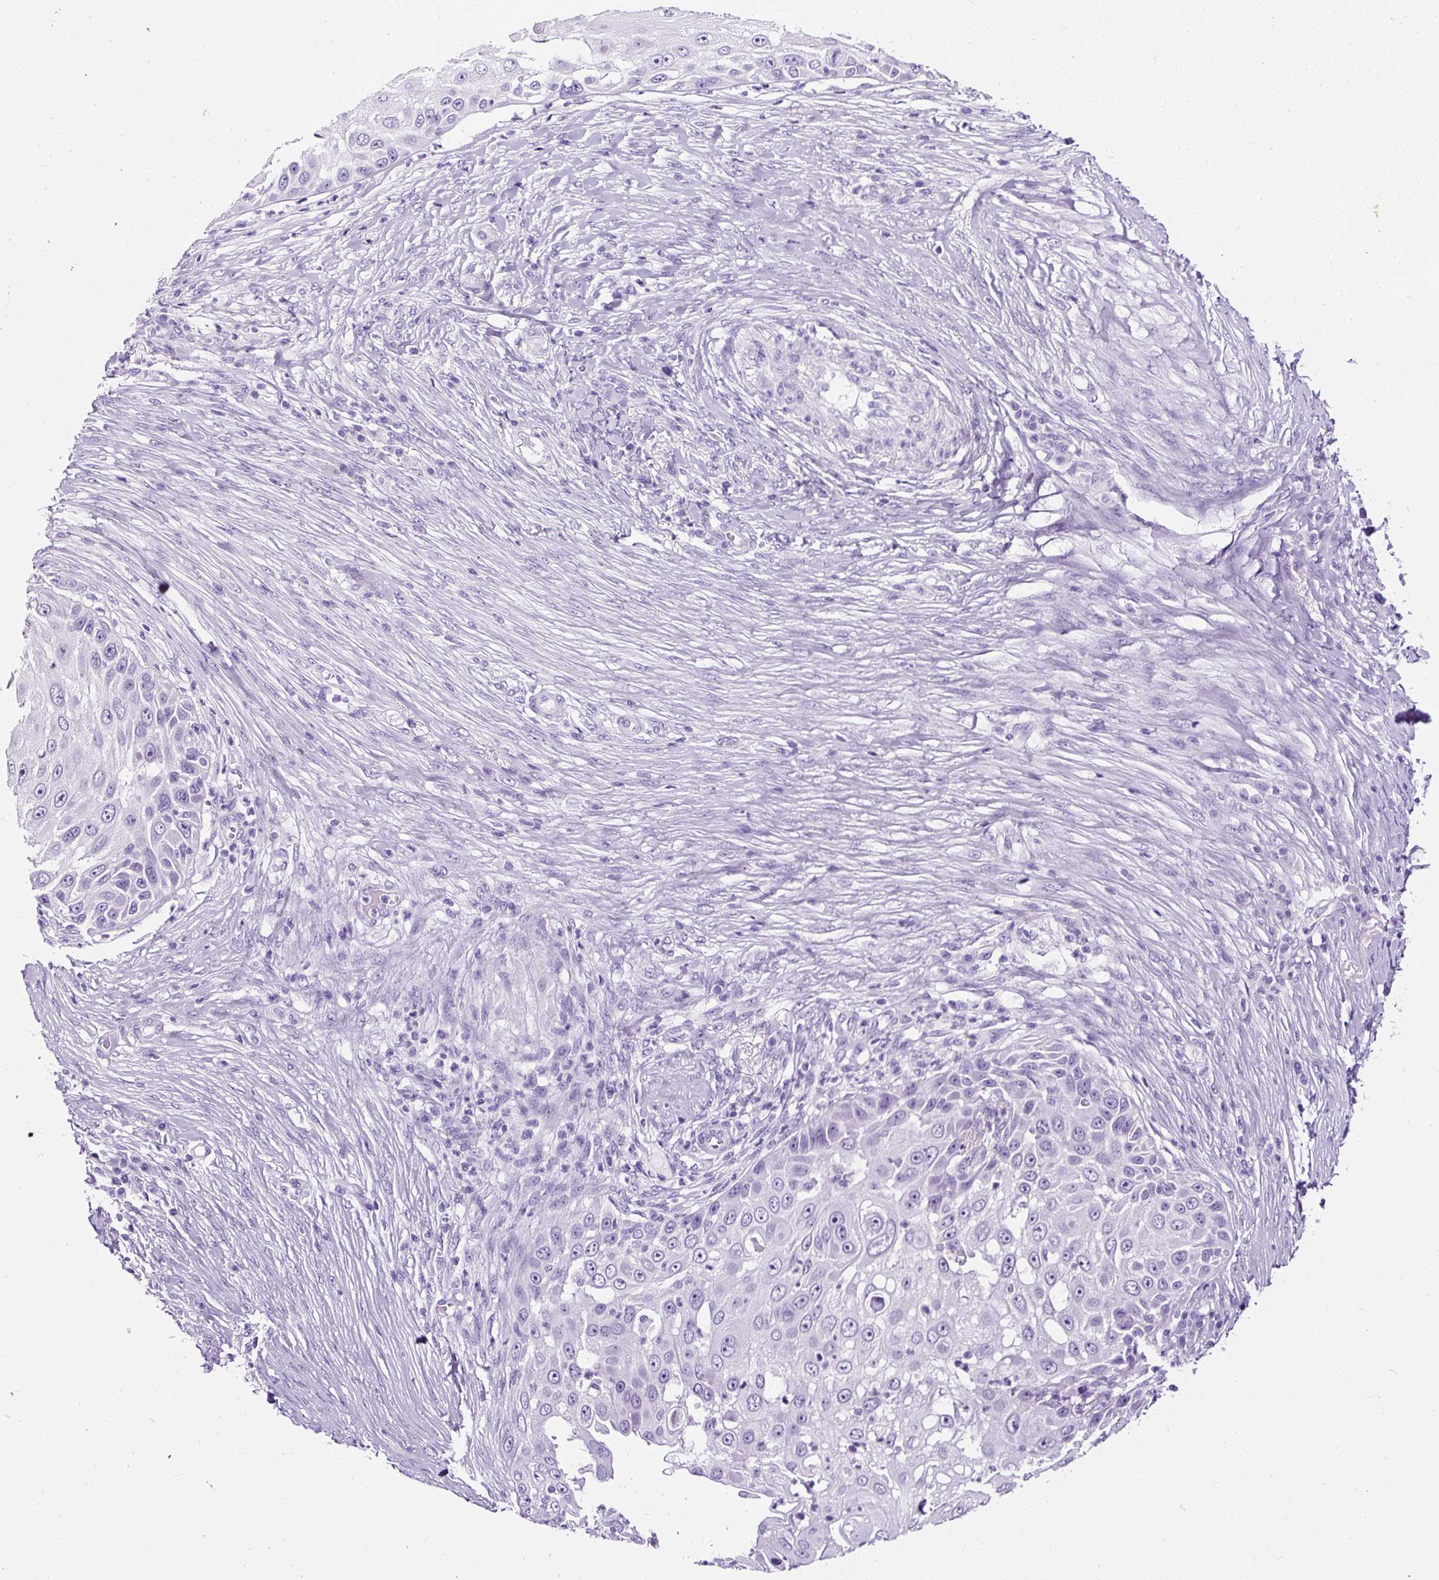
{"staining": {"intensity": "negative", "quantity": "none", "location": "none"}, "tissue": "skin cancer", "cell_type": "Tumor cells", "image_type": "cancer", "snomed": [{"axis": "morphology", "description": "Squamous cell carcinoma, NOS"}, {"axis": "topography", "description": "Skin"}], "caption": "The immunohistochemistry (IHC) histopathology image has no significant positivity in tumor cells of skin cancer tissue. (DAB (3,3'-diaminobenzidine) immunohistochemistry visualized using brightfield microscopy, high magnification).", "gene": "STOX2", "patient": {"sex": "female", "age": 44}}